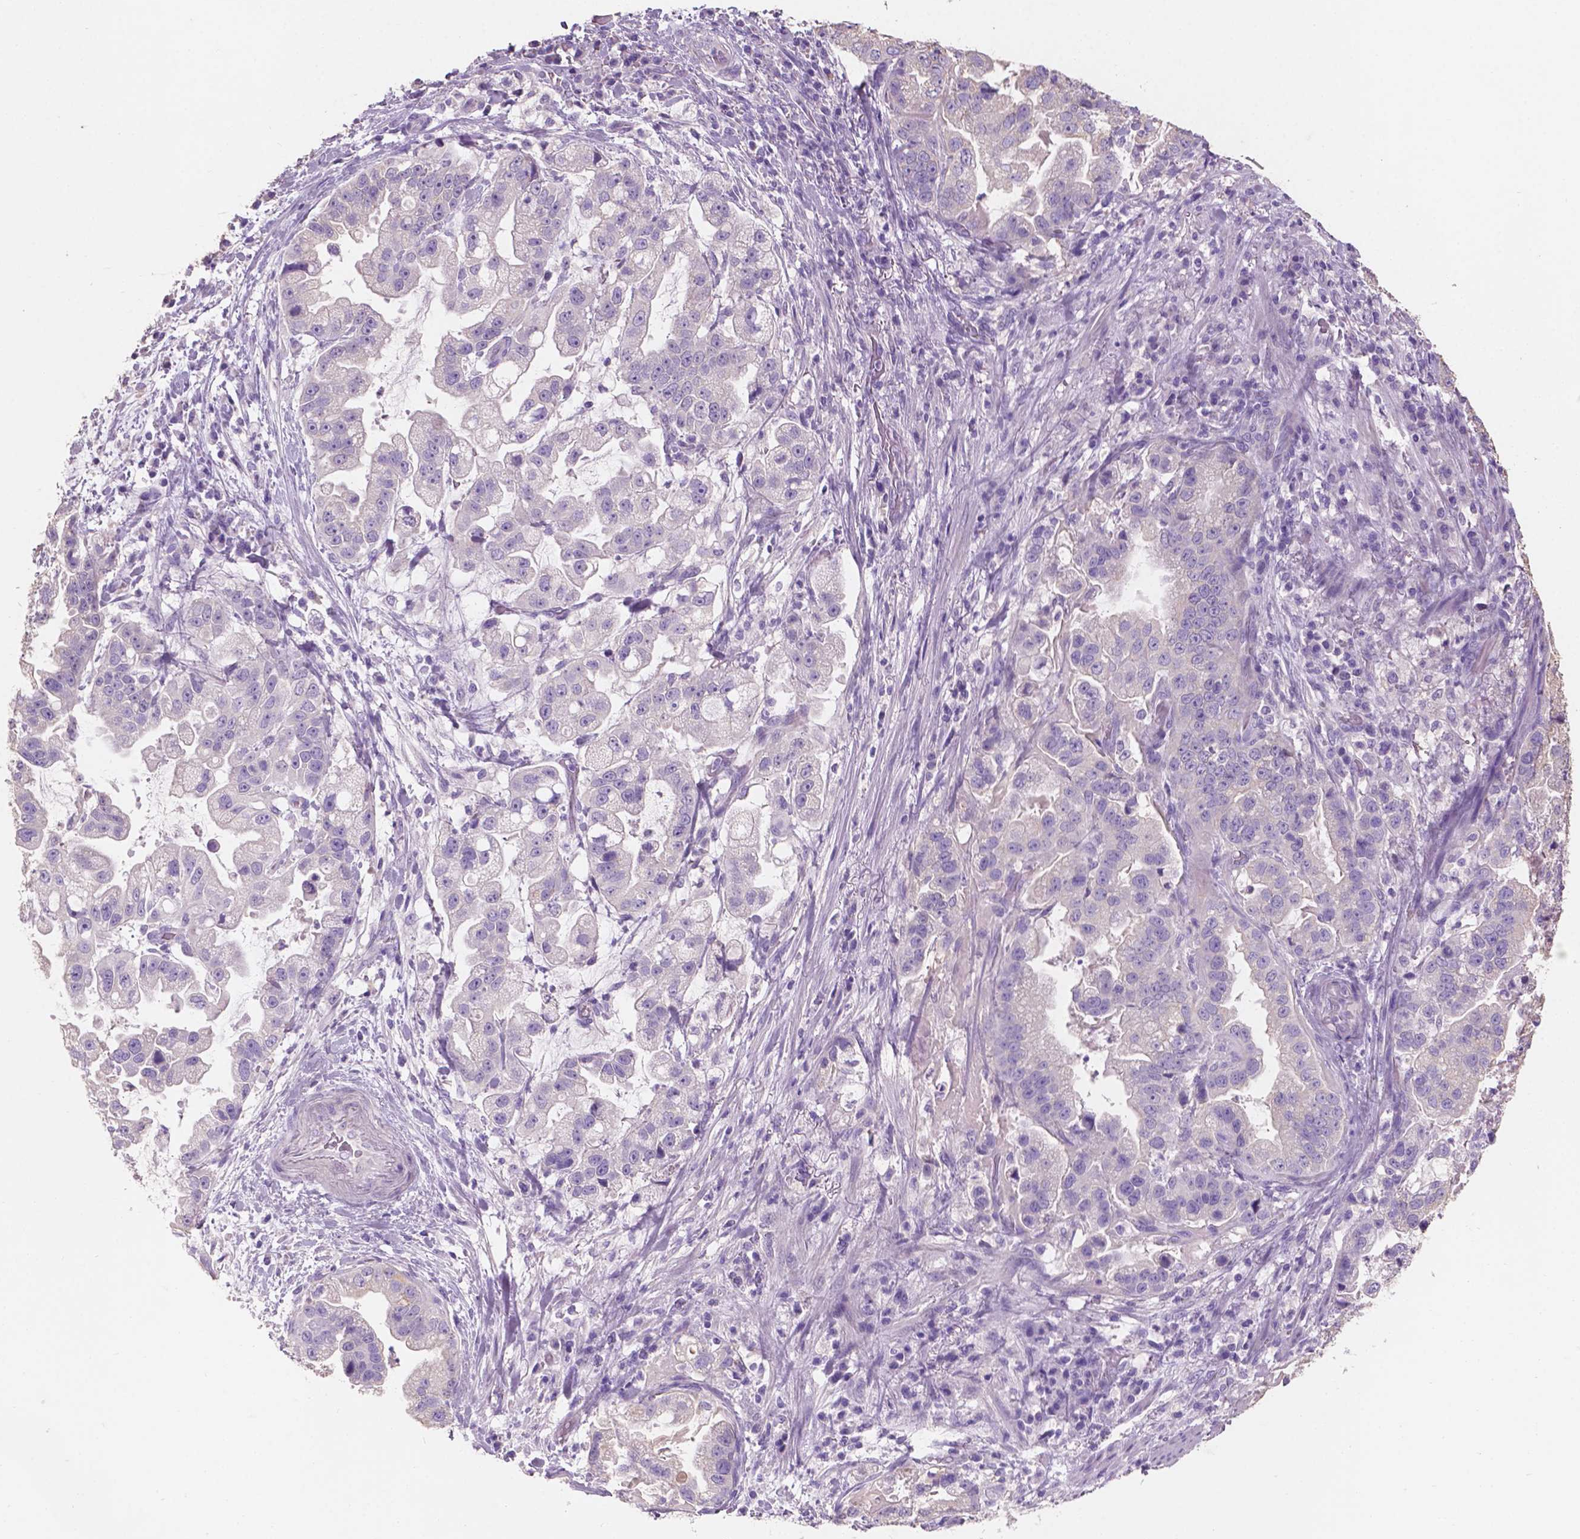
{"staining": {"intensity": "negative", "quantity": "none", "location": "none"}, "tissue": "stomach cancer", "cell_type": "Tumor cells", "image_type": "cancer", "snomed": [{"axis": "morphology", "description": "Adenocarcinoma, NOS"}, {"axis": "topography", "description": "Stomach"}], "caption": "A micrograph of human stomach cancer is negative for staining in tumor cells. (Stains: DAB IHC with hematoxylin counter stain, Microscopy: brightfield microscopy at high magnification).", "gene": "SBSN", "patient": {"sex": "male", "age": 59}}